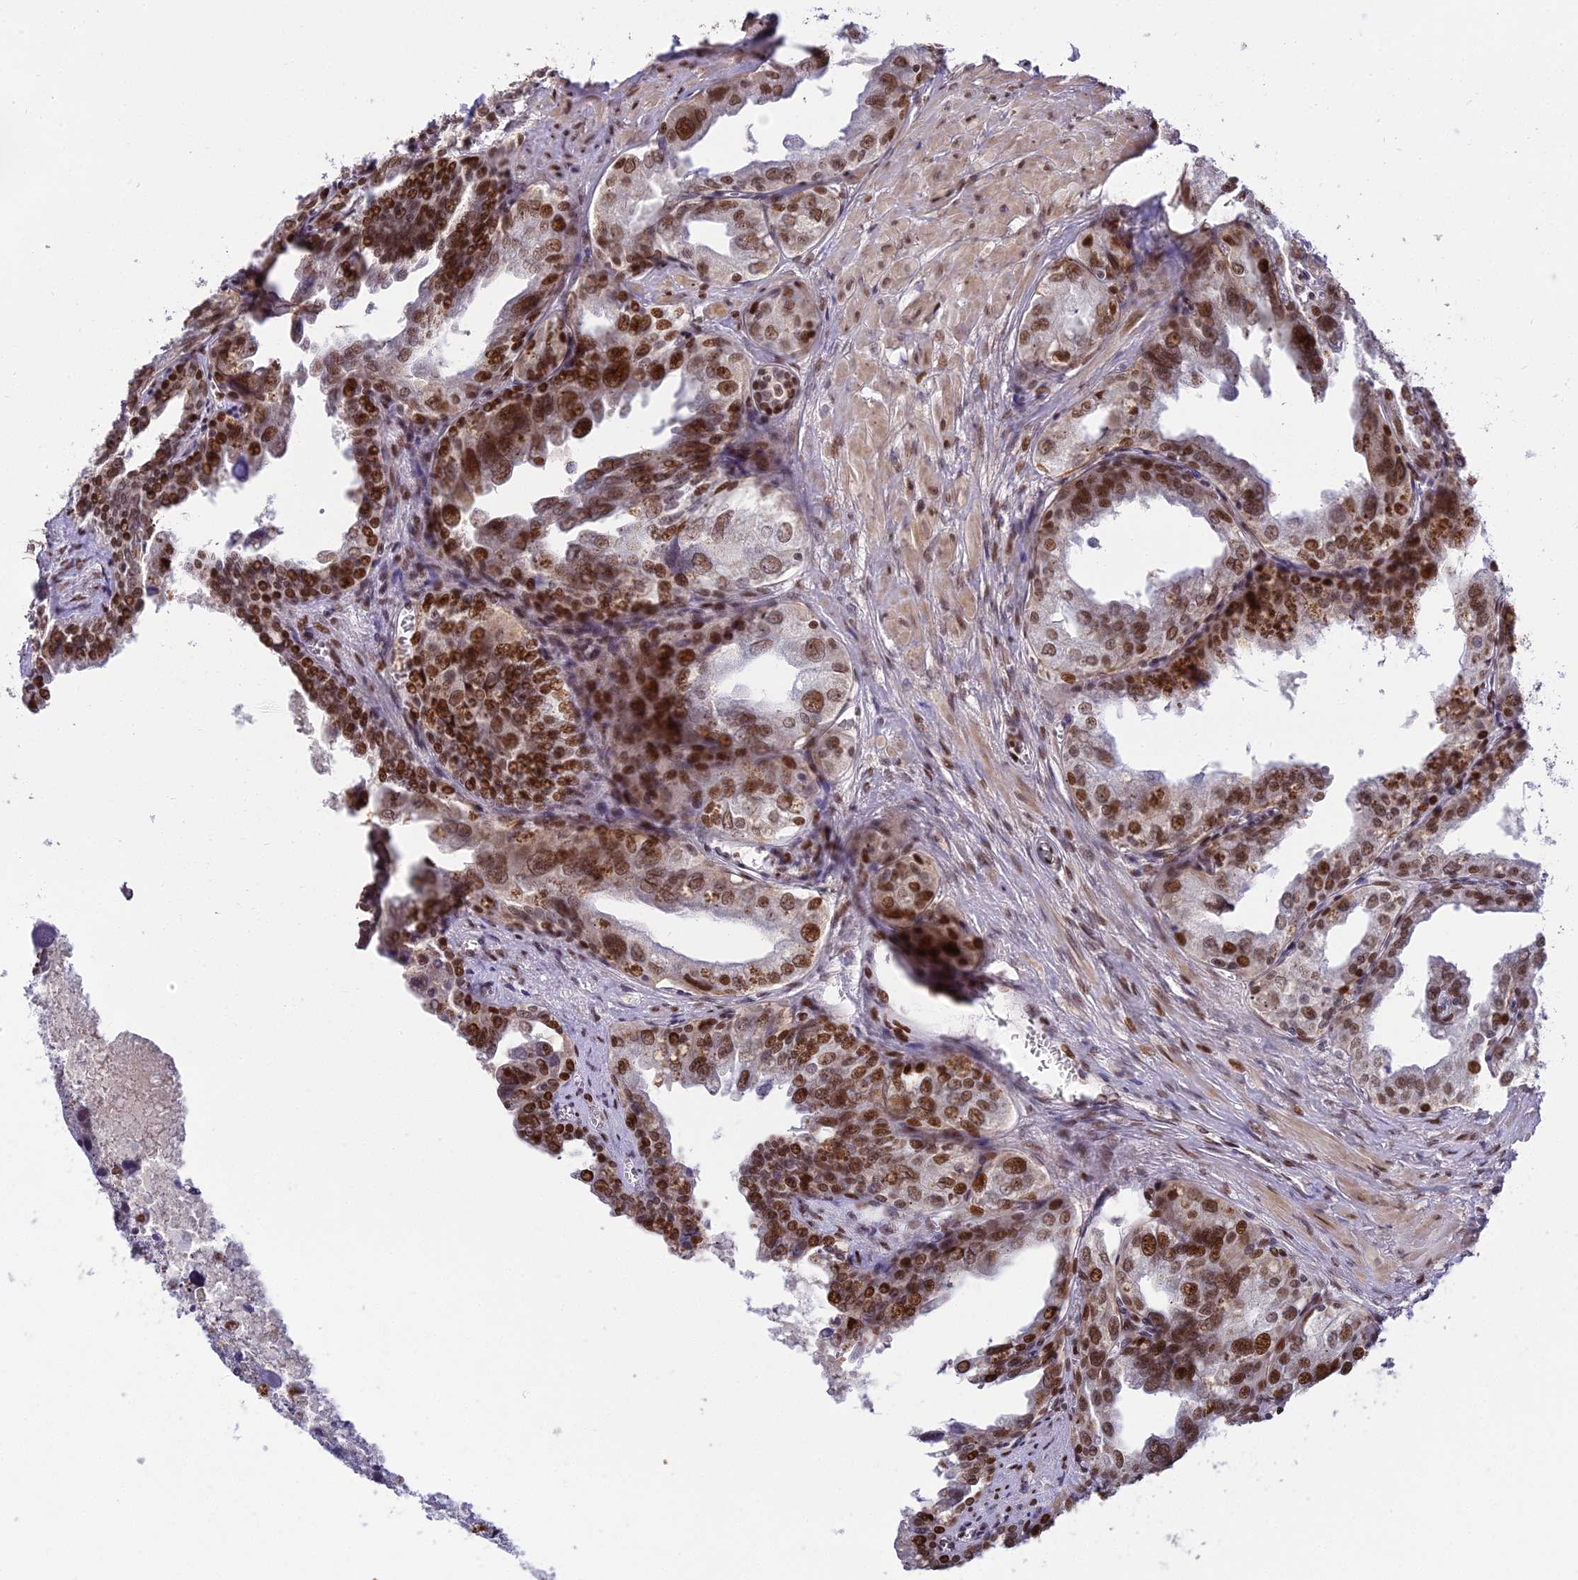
{"staining": {"intensity": "strong", "quantity": ">75%", "location": "nuclear"}, "tissue": "seminal vesicle", "cell_type": "Glandular cells", "image_type": "normal", "snomed": [{"axis": "morphology", "description": "Normal tissue, NOS"}, {"axis": "topography", "description": "Seminal veicle"}], "caption": "Normal seminal vesicle displays strong nuclear positivity in approximately >75% of glandular cells, visualized by immunohistochemistry. The staining was performed using DAB to visualize the protein expression in brown, while the nuclei were stained in blue with hematoxylin (Magnification: 20x).", "gene": "ZNF707", "patient": {"sex": "male", "age": 67}}